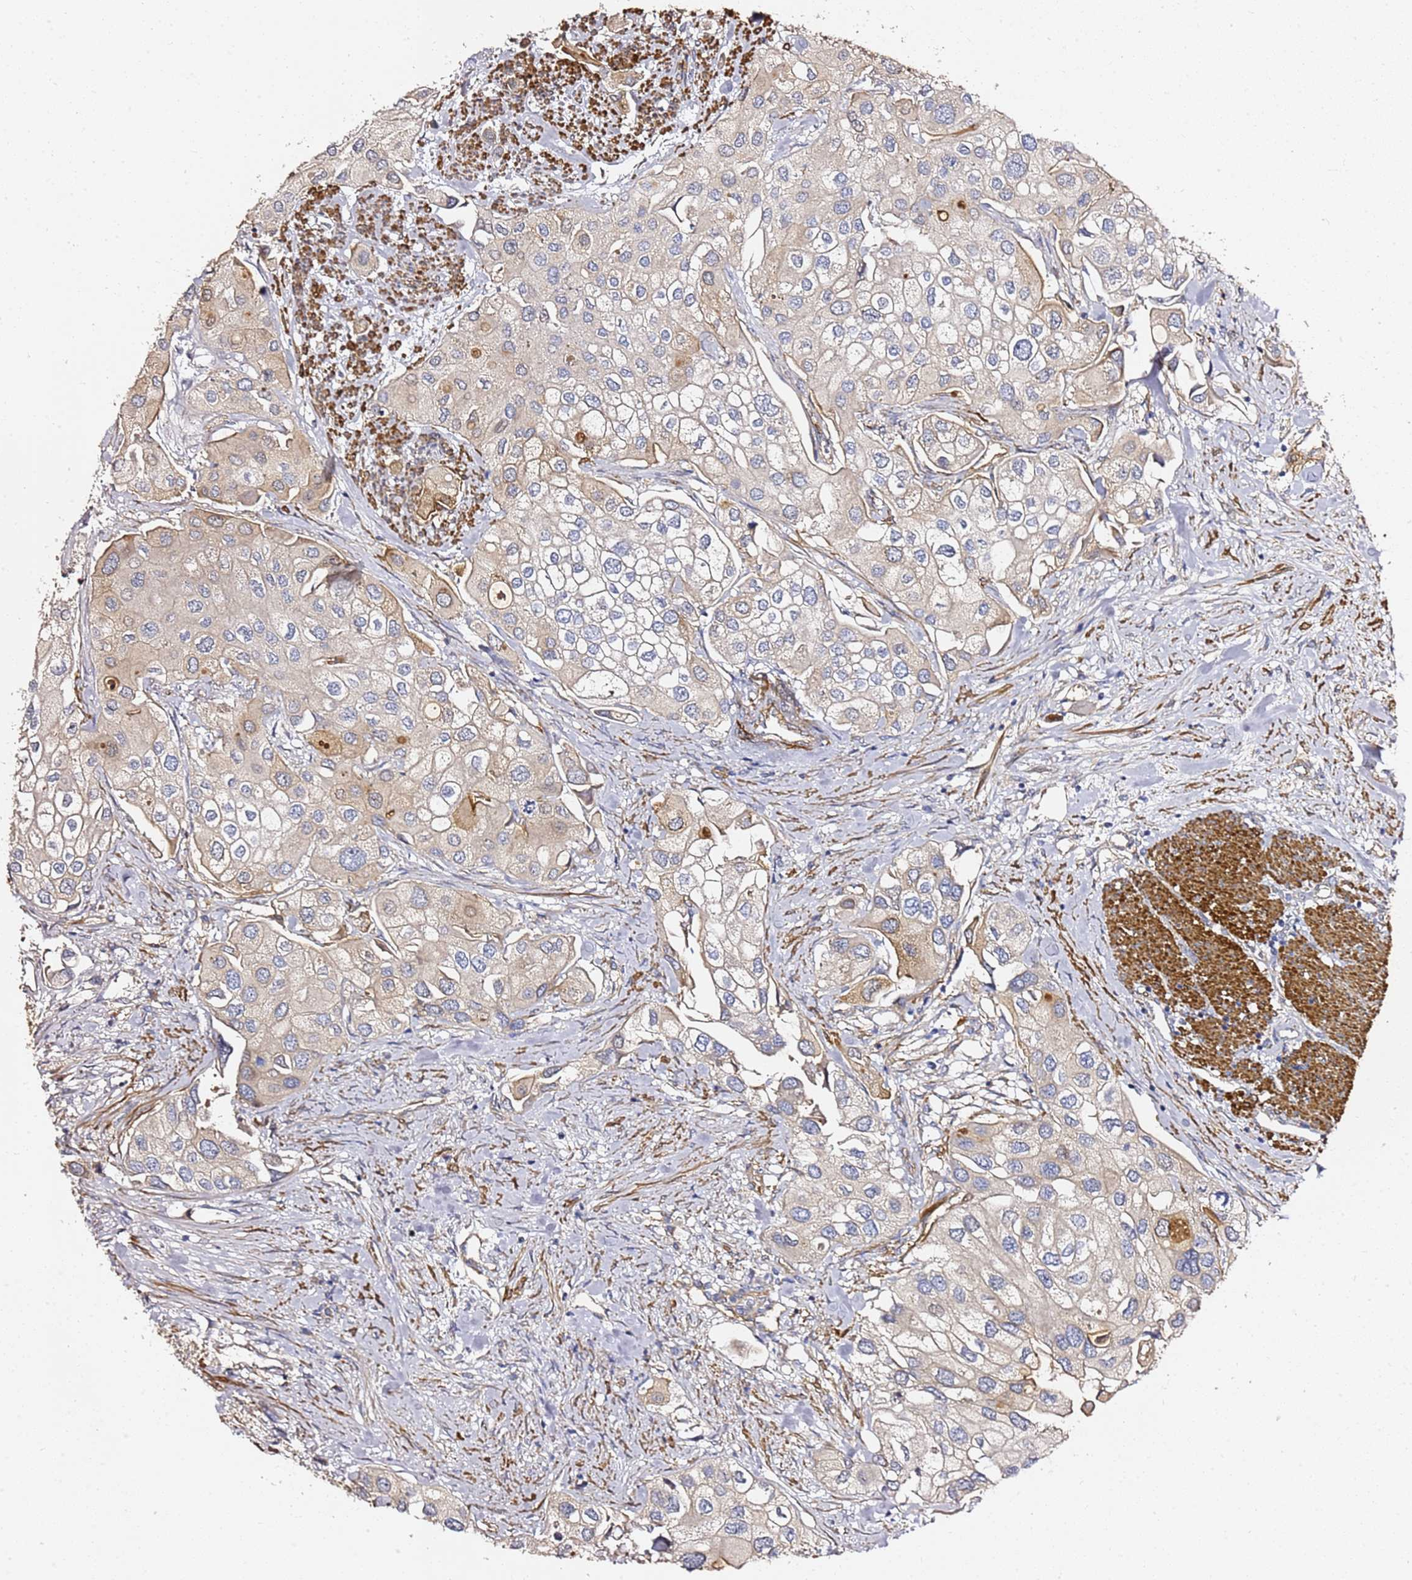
{"staining": {"intensity": "weak", "quantity": "<25%", "location": "cytoplasmic/membranous"}, "tissue": "urothelial cancer", "cell_type": "Tumor cells", "image_type": "cancer", "snomed": [{"axis": "morphology", "description": "Urothelial carcinoma, High grade"}, {"axis": "topography", "description": "Urinary bladder"}], "caption": "A high-resolution histopathology image shows immunohistochemistry (IHC) staining of urothelial cancer, which displays no significant expression in tumor cells.", "gene": "EPS8L1", "patient": {"sex": "male", "age": 64}}